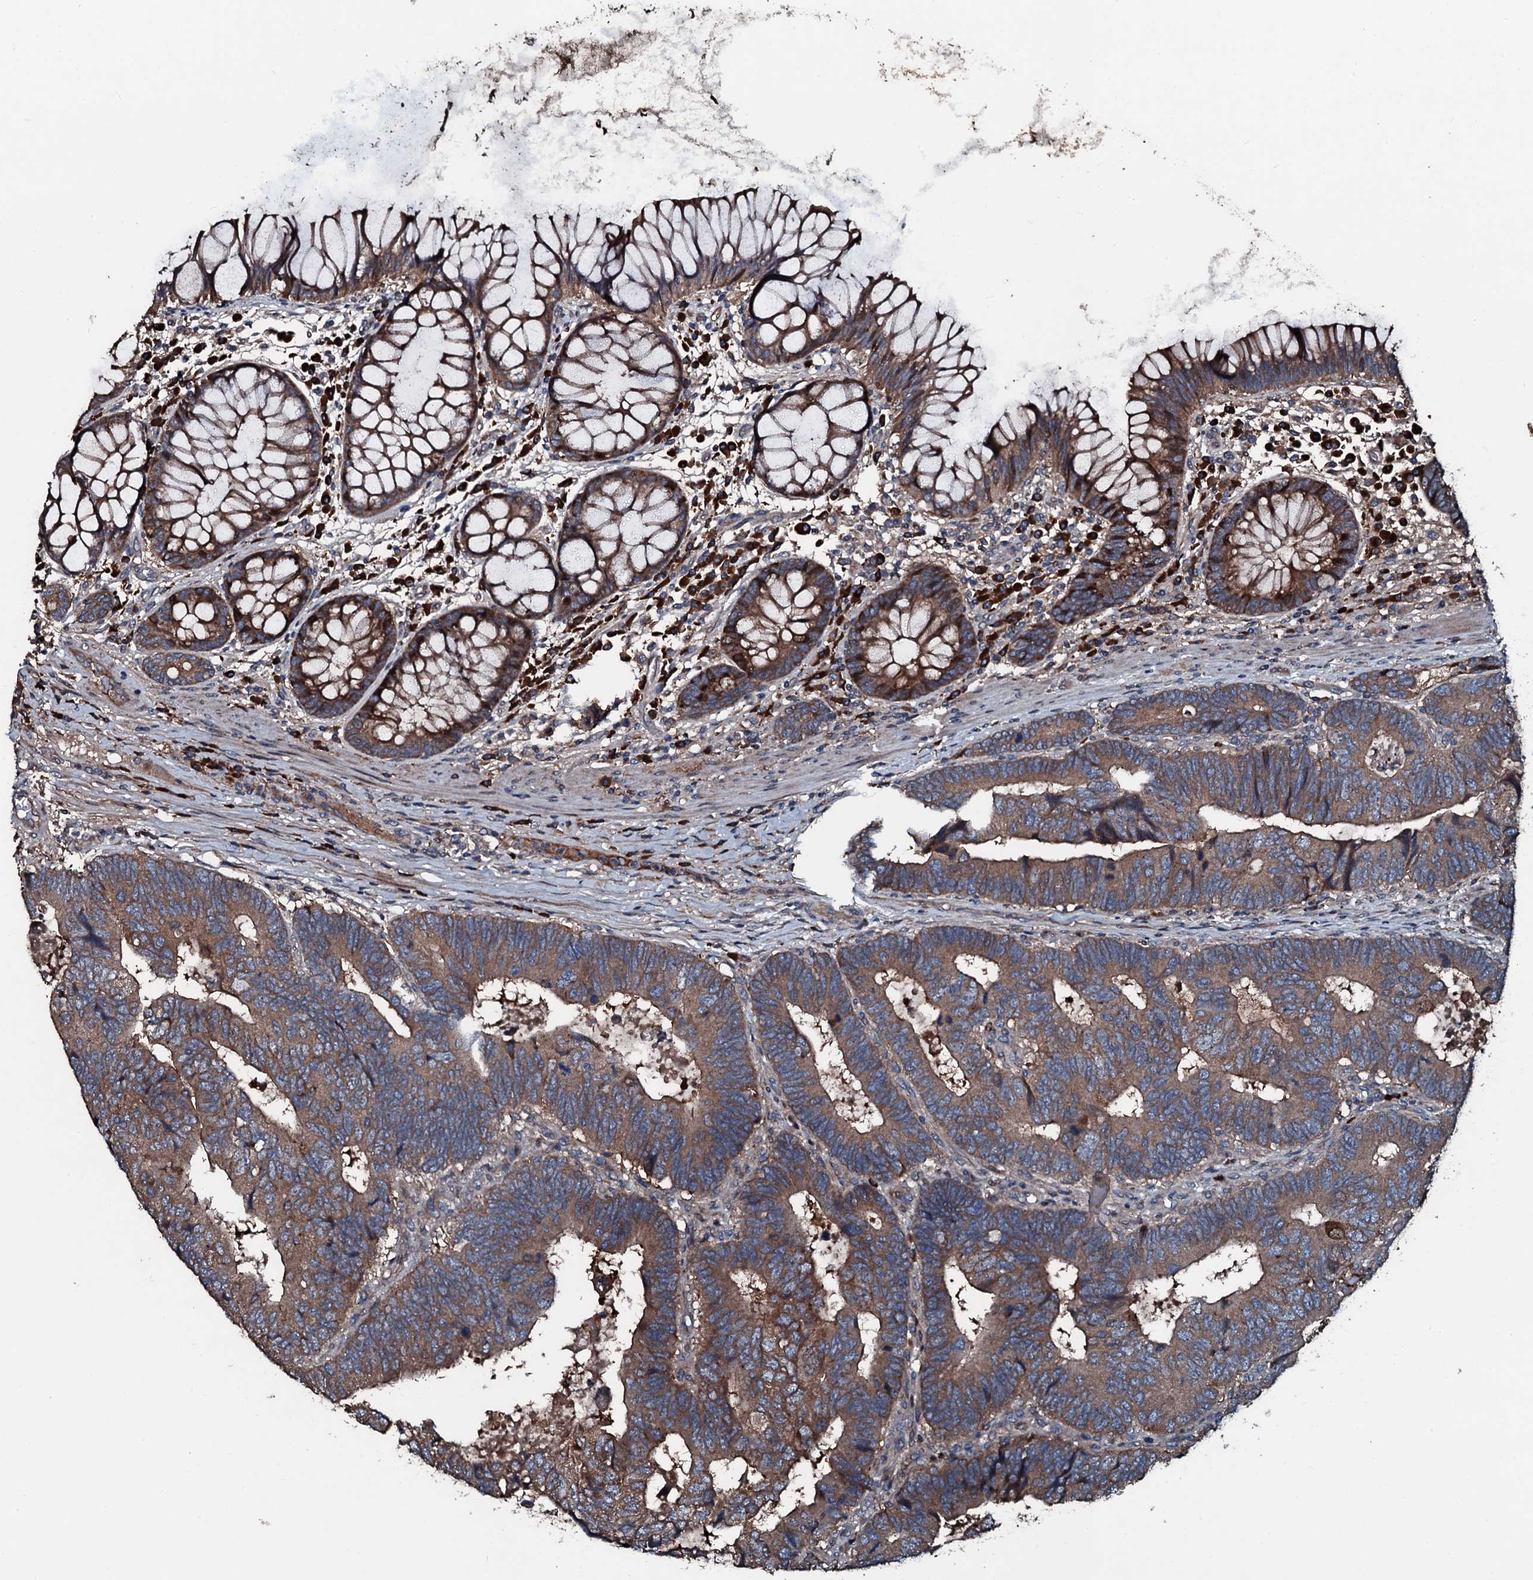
{"staining": {"intensity": "moderate", "quantity": ">75%", "location": "cytoplasmic/membranous"}, "tissue": "colorectal cancer", "cell_type": "Tumor cells", "image_type": "cancer", "snomed": [{"axis": "morphology", "description": "Adenocarcinoma, NOS"}, {"axis": "topography", "description": "Colon"}], "caption": "Immunohistochemical staining of colorectal cancer exhibits medium levels of moderate cytoplasmic/membranous protein positivity in about >75% of tumor cells. Using DAB (3,3'-diaminobenzidine) (brown) and hematoxylin (blue) stains, captured at high magnification using brightfield microscopy.", "gene": "AARS1", "patient": {"sex": "female", "age": 67}}